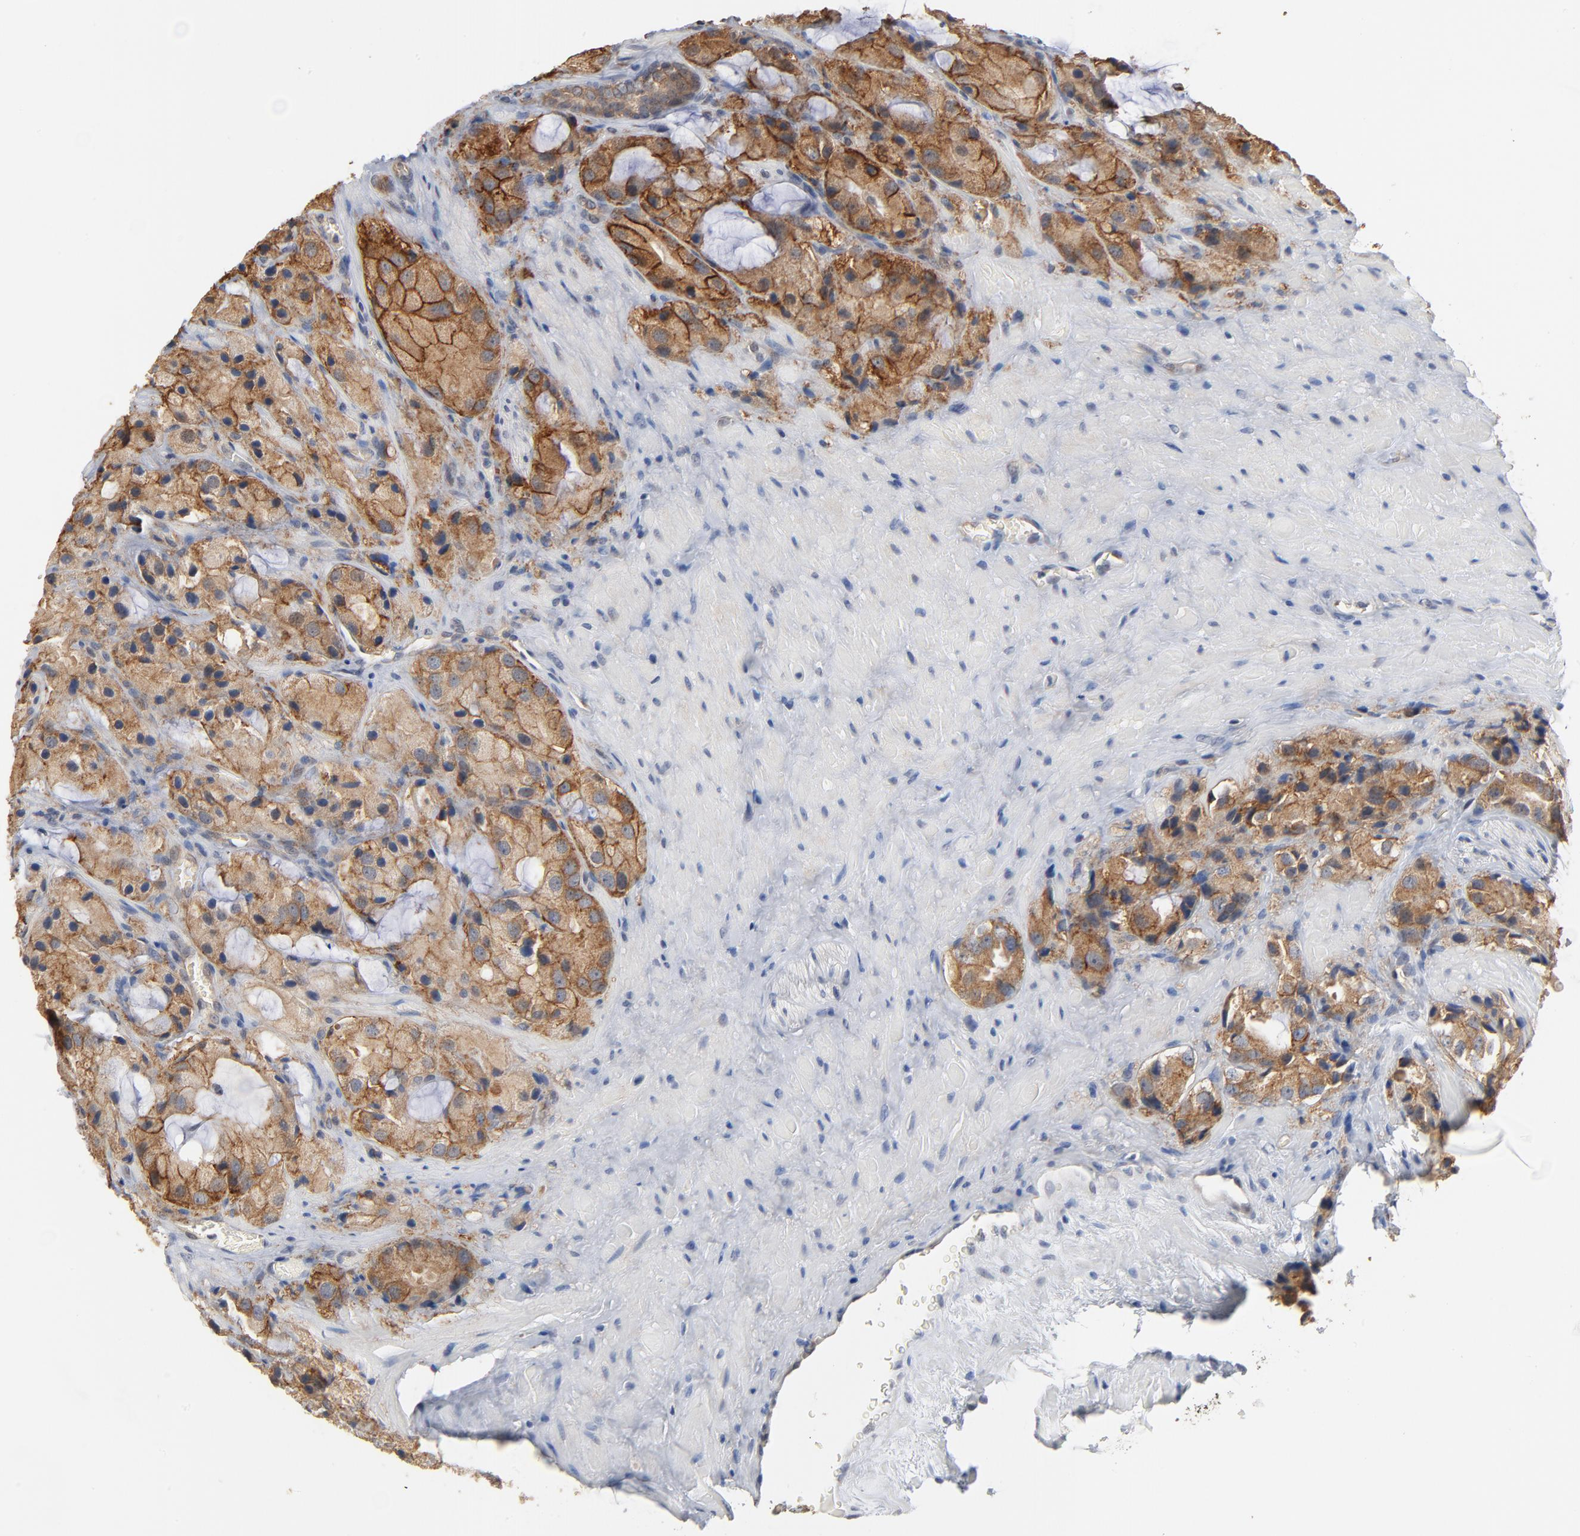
{"staining": {"intensity": "weak", "quantity": ">75%", "location": "cytoplasmic/membranous"}, "tissue": "prostate cancer", "cell_type": "Tumor cells", "image_type": "cancer", "snomed": [{"axis": "morphology", "description": "Adenocarcinoma, High grade"}, {"axis": "topography", "description": "Prostate"}], "caption": "This photomicrograph exhibits immunohistochemistry (IHC) staining of prostate high-grade adenocarcinoma, with low weak cytoplasmic/membranous expression in about >75% of tumor cells.", "gene": "EPCAM", "patient": {"sex": "male", "age": 70}}